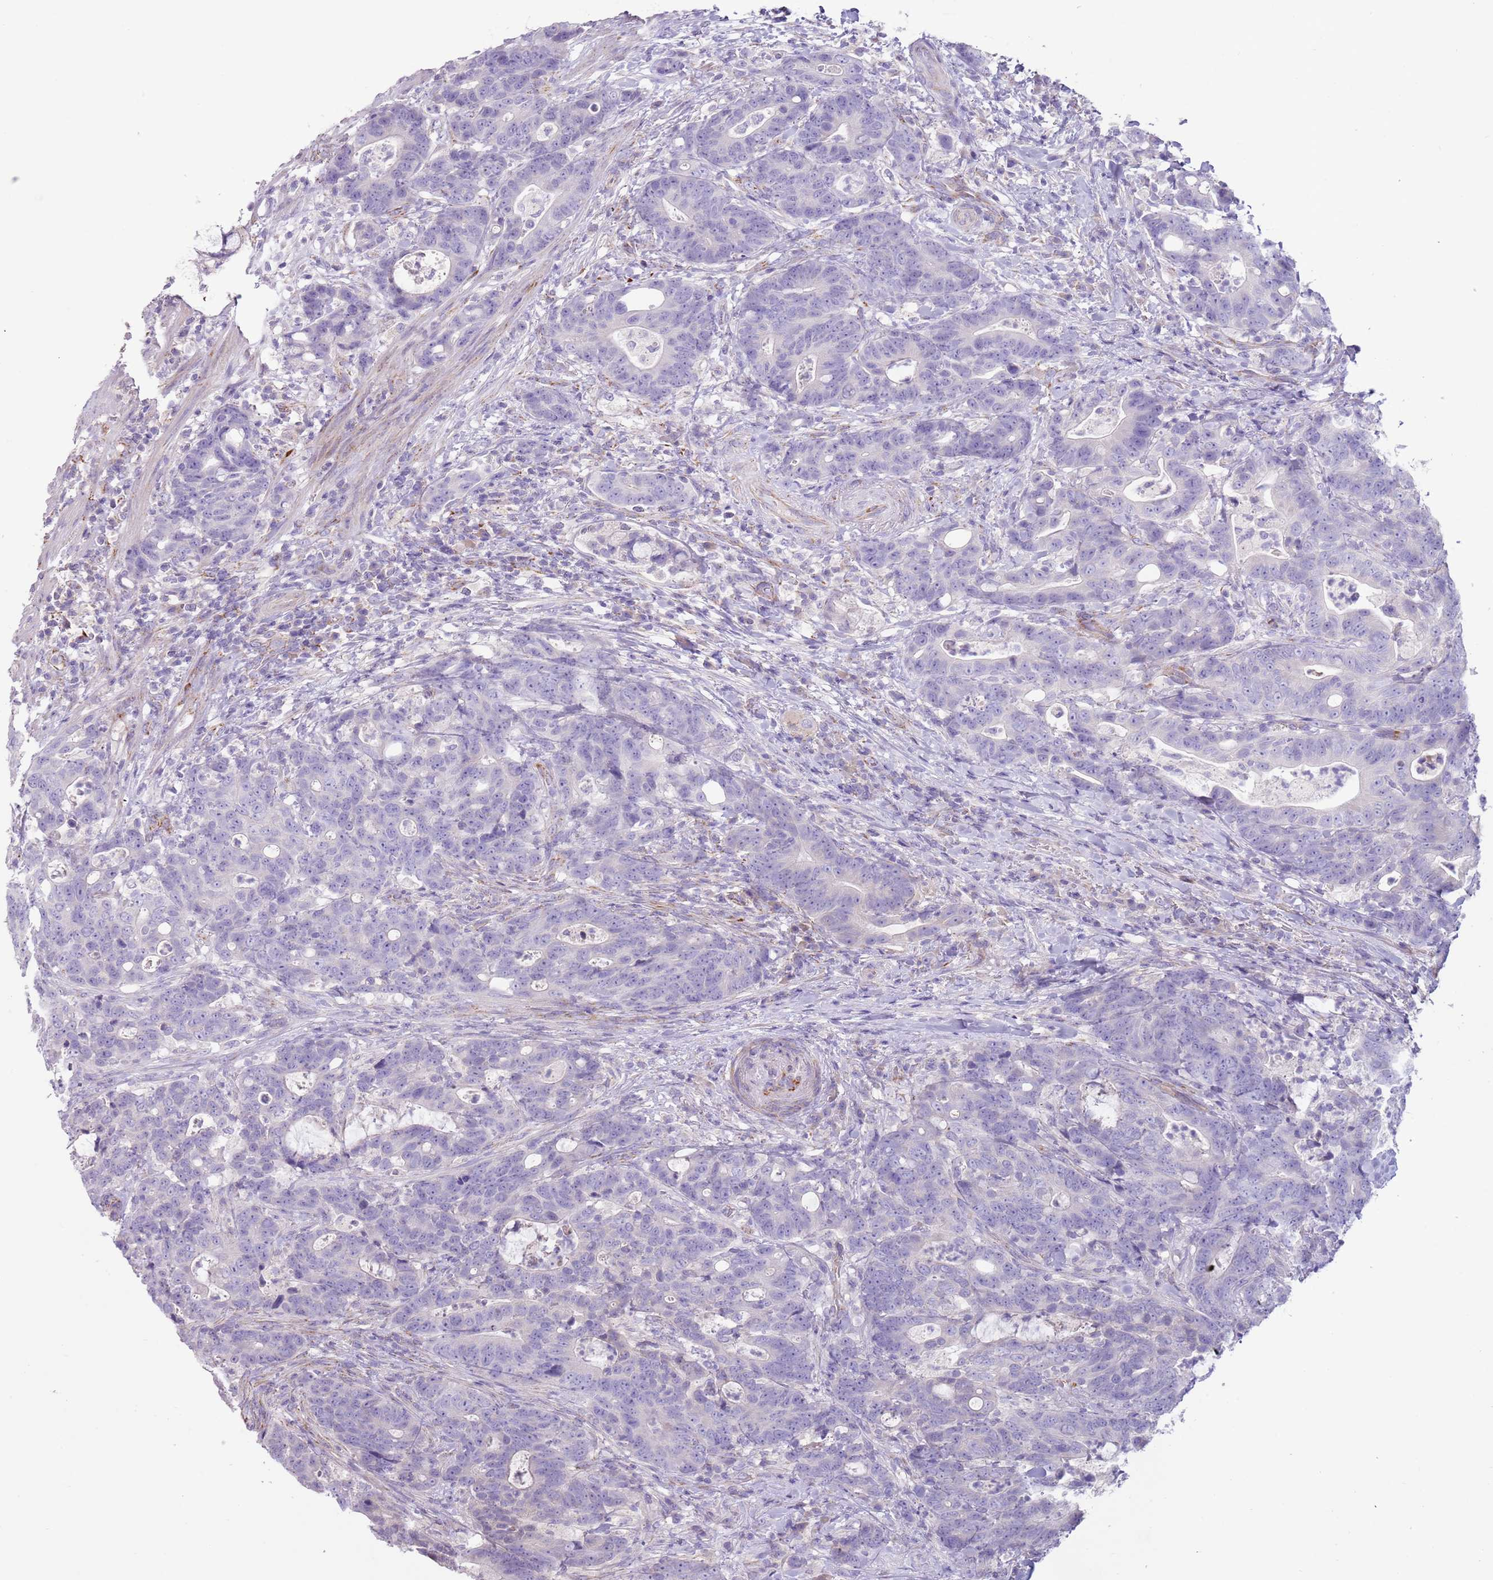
{"staining": {"intensity": "negative", "quantity": "none", "location": "none"}, "tissue": "colorectal cancer", "cell_type": "Tumor cells", "image_type": "cancer", "snomed": [{"axis": "morphology", "description": "Adenocarcinoma, NOS"}, {"axis": "topography", "description": "Colon"}], "caption": "This photomicrograph is of adenocarcinoma (colorectal) stained with IHC to label a protein in brown with the nuclei are counter-stained blue. There is no staining in tumor cells.", "gene": "RNF222", "patient": {"sex": "female", "age": 82}}